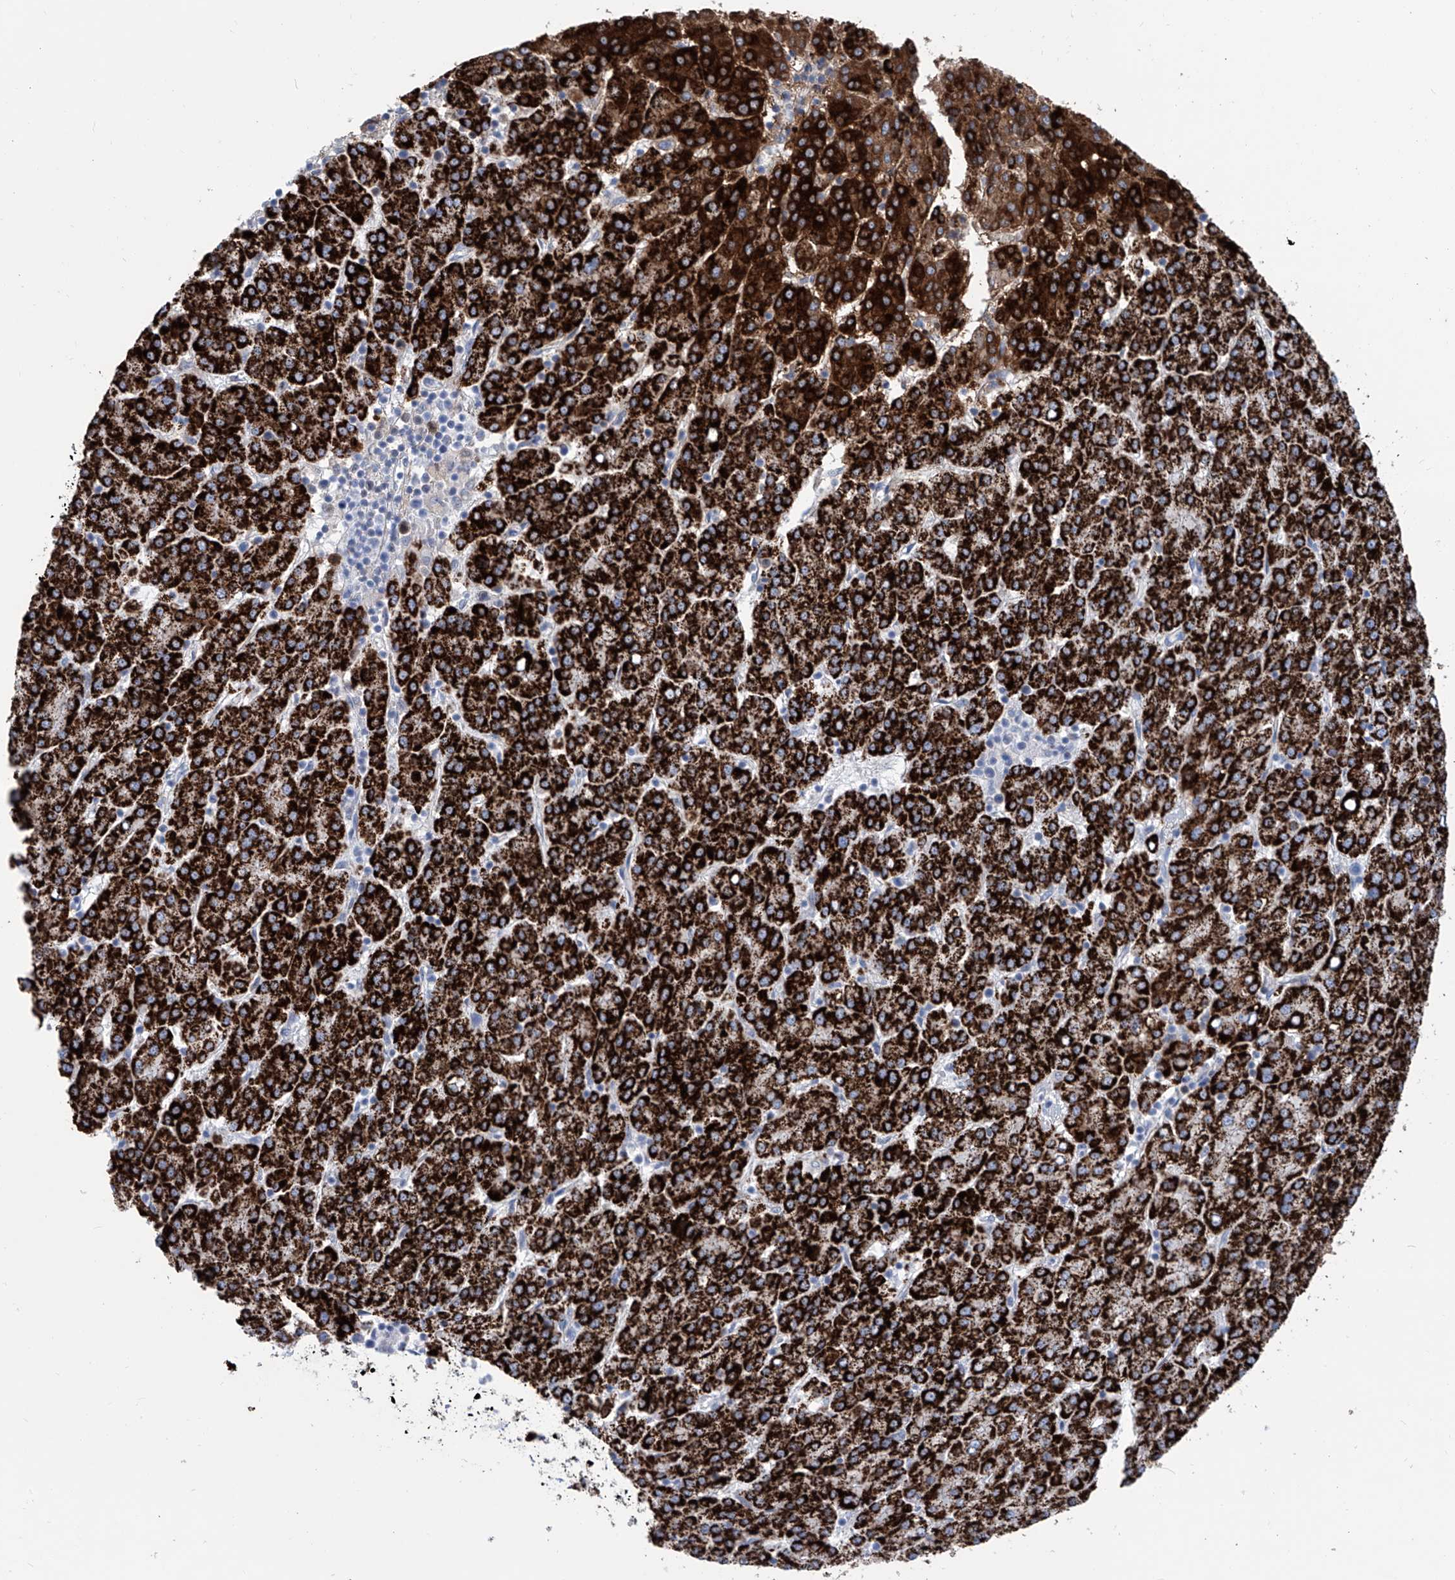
{"staining": {"intensity": "strong", "quantity": ">75%", "location": "cytoplasmic/membranous"}, "tissue": "liver cancer", "cell_type": "Tumor cells", "image_type": "cancer", "snomed": [{"axis": "morphology", "description": "Carcinoma, Hepatocellular, NOS"}, {"axis": "topography", "description": "Liver"}], "caption": "A micrograph of liver cancer stained for a protein shows strong cytoplasmic/membranous brown staining in tumor cells.", "gene": "ALDH6A1", "patient": {"sex": "female", "age": 58}}